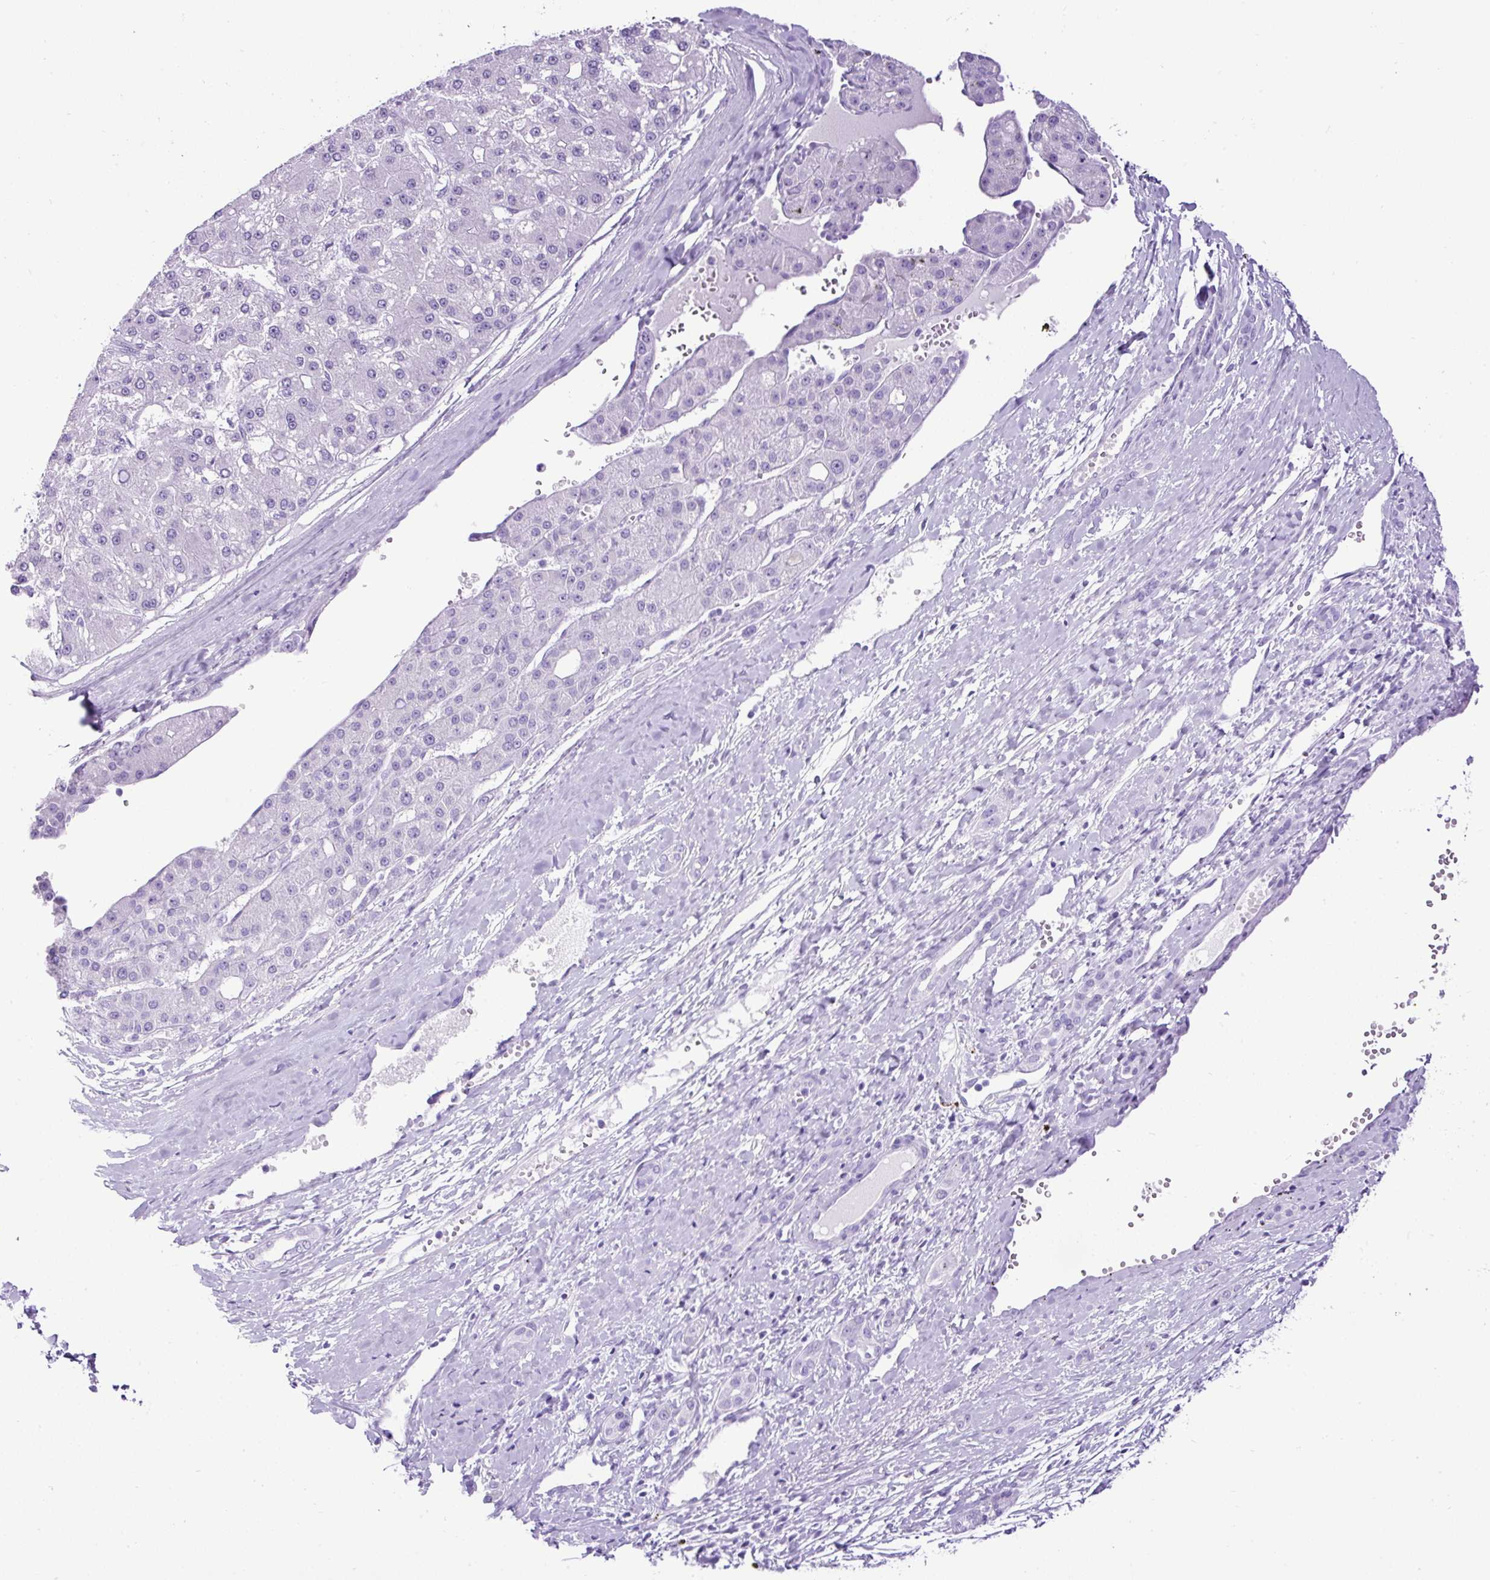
{"staining": {"intensity": "negative", "quantity": "none", "location": "none"}, "tissue": "liver cancer", "cell_type": "Tumor cells", "image_type": "cancer", "snomed": [{"axis": "morphology", "description": "Carcinoma, Hepatocellular, NOS"}, {"axis": "topography", "description": "Liver"}], "caption": "An image of human liver hepatocellular carcinoma is negative for staining in tumor cells. (Stains: DAB (3,3'-diaminobenzidine) immunohistochemistry with hematoxylin counter stain, Microscopy: brightfield microscopy at high magnification).", "gene": "CEL", "patient": {"sex": "male", "age": 67}}